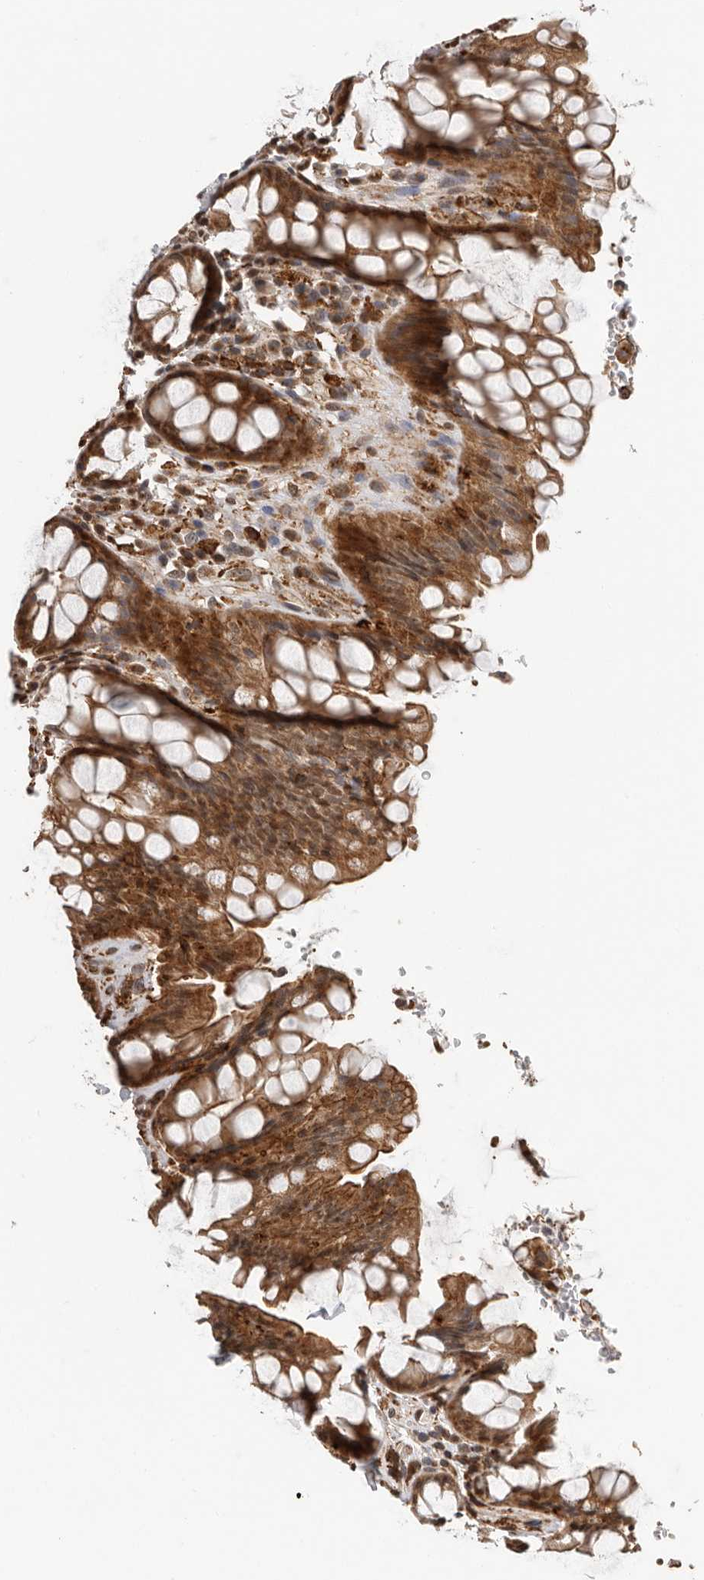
{"staining": {"intensity": "strong", "quantity": ">75%", "location": "cytoplasmic/membranous,nuclear"}, "tissue": "rectum", "cell_type": "Glandular cells", "image_type": "normal", "snomed": [{"axis": "morphology", "description": "Normal tissue, NOS"}, {"axis": "topography", "description": "Rectum"}], "caption": "Immunohistochemical staining of unremarkable rectum shows >75% levels of strong cytoplasmic/membranous,nuclear protein staining in approximately >75% of glandular cells.", "gene": "RNF157", "patient": {"sex": "male", "age": 64}}